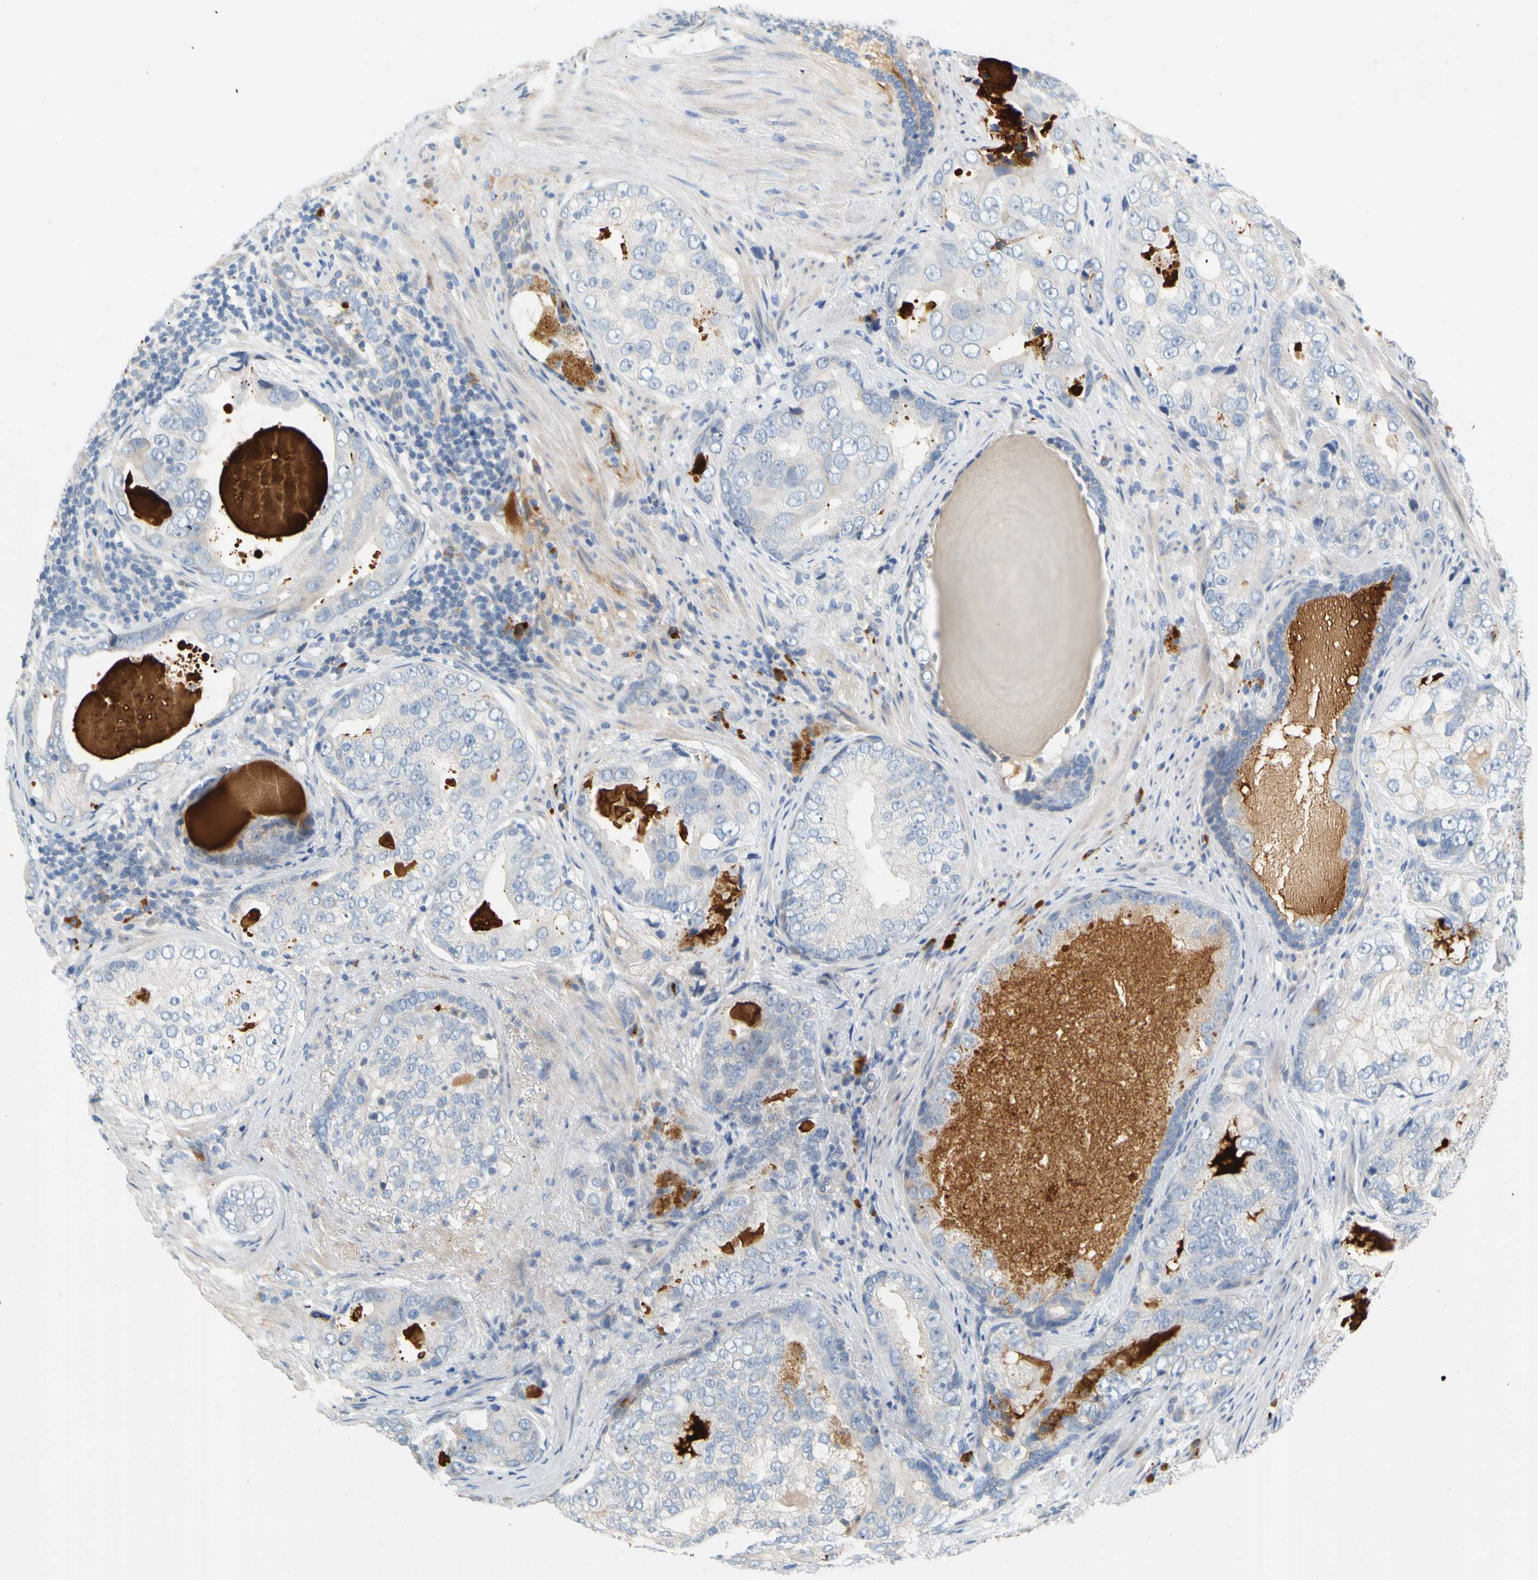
{"staining": {"intensity": "negative", "quantity": "none", "location": "none"}, "tissue": "prostate cancer", "cell_type": "Tumor cells", "image_type": "cancer", "snomed": [{"axis": "morphology", "description": "Adenocarcinoma, High grade"}, {"axis": "topography", "description": "Prostate"}], "caption": "Prostate cancer (adenocarcinoma (high-grade)) was stained to show a protein in brown. There is no significant expression in tumor cells. The staining was performed using DAB to visualize the protein expression in brown, while the nuclei were stained in blue with hematoxylin (Magnification: 20x).", "gene": "PPBP", "patient": {"sex": "male", "age": 66}}